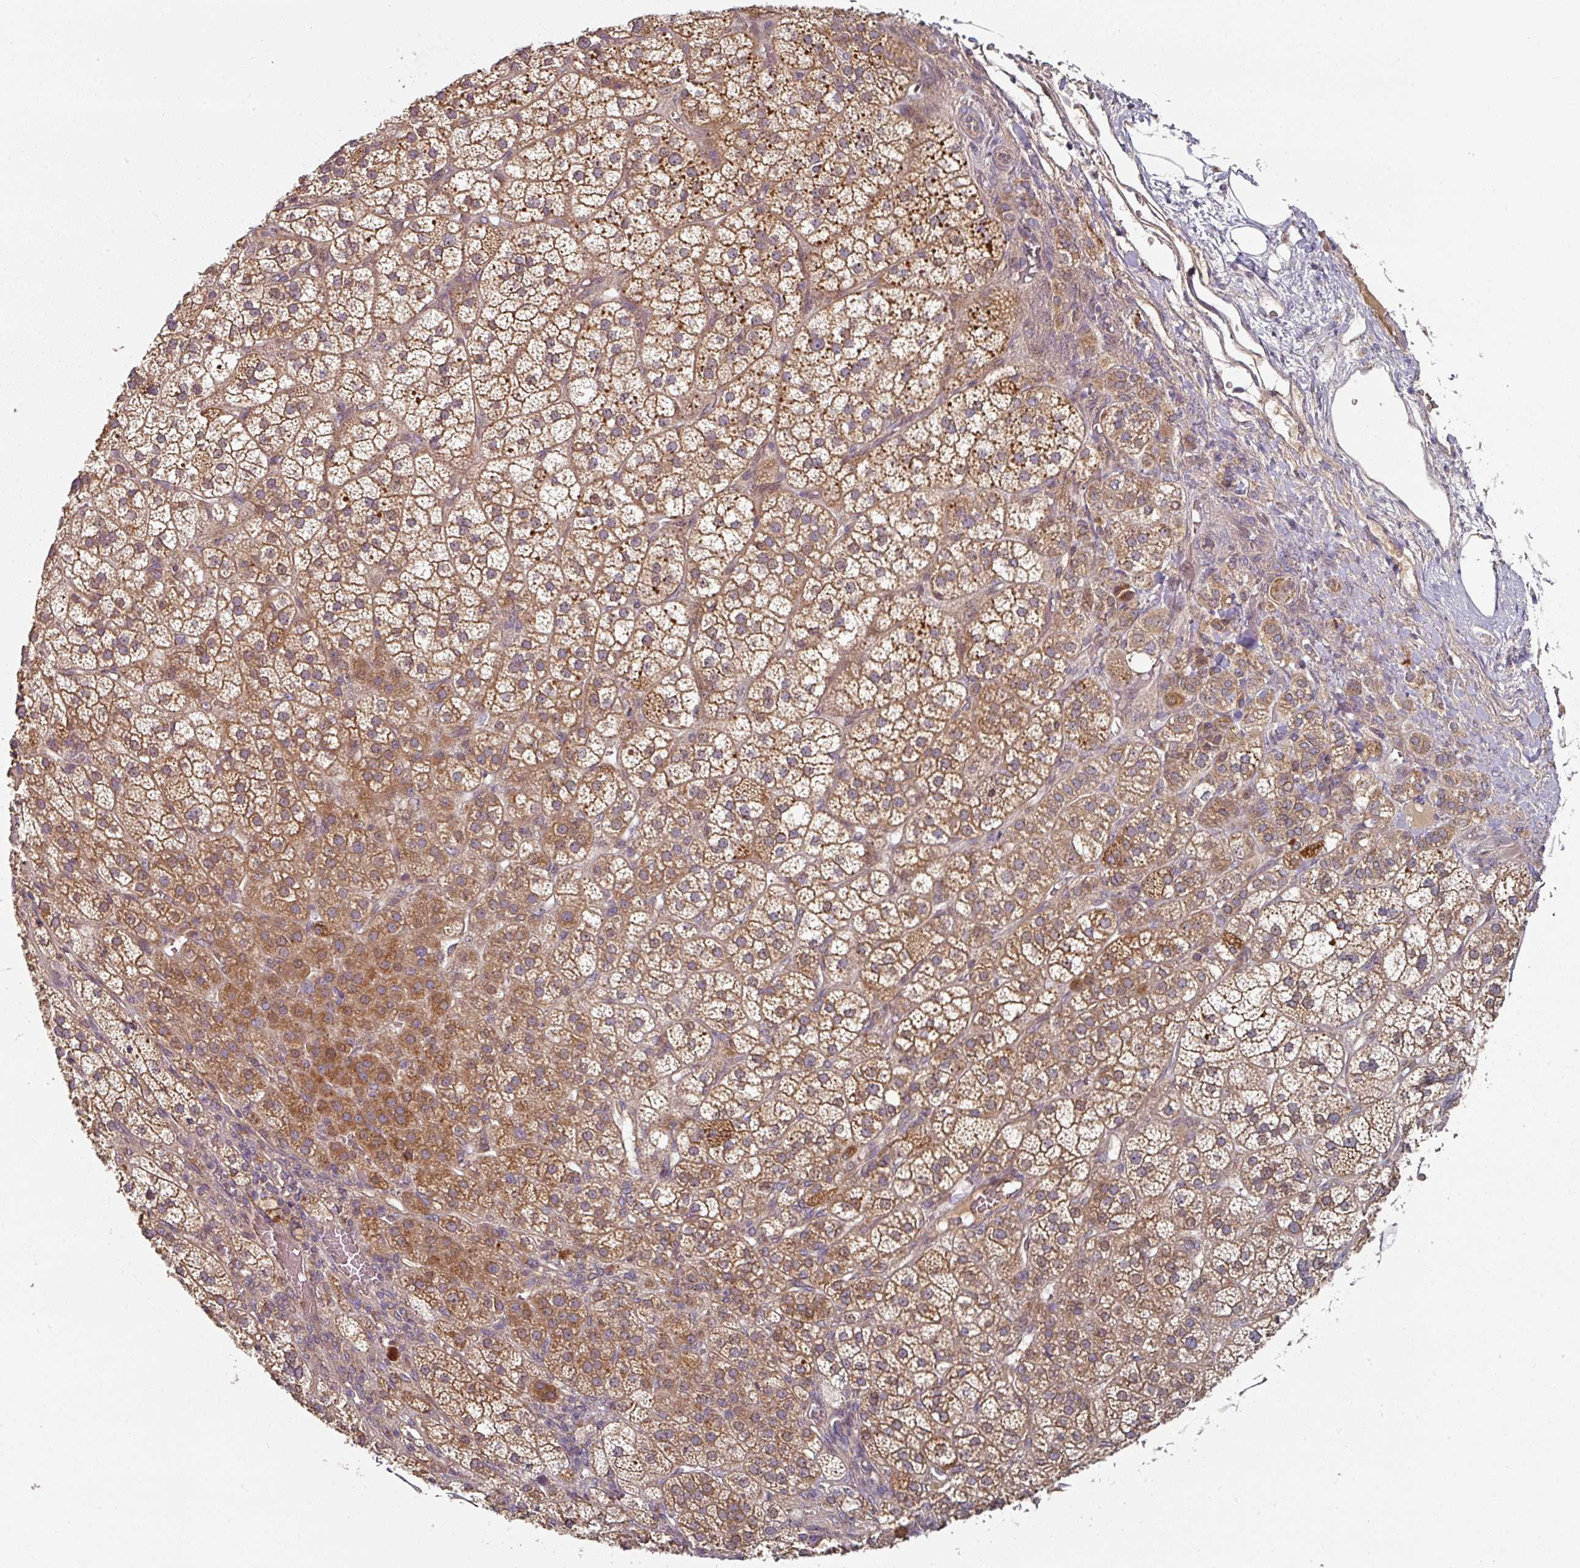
{"staining": {"intensity": "strong", "quantity": ">75%", "location": "cytoplasmic/membranous"}, "tissue": "adrenal gland", "cell_type": "Glandular cells", "image_type": "normal", "snomed": [{"axis": "morphology", "description": "Normal tissue, NOS"}, {"axis": "topography", "description": "Adrenal gland"}], "caption": "An image of human adrenal gland stained for a protein exhibits strong cytoplasmic/membranous brown staining in glandular cells. (Brightfield microscopy of DAB IHC at high magnification).", "gene": "DNAJC7", "patient": {"sex": "female", "age": 60}}